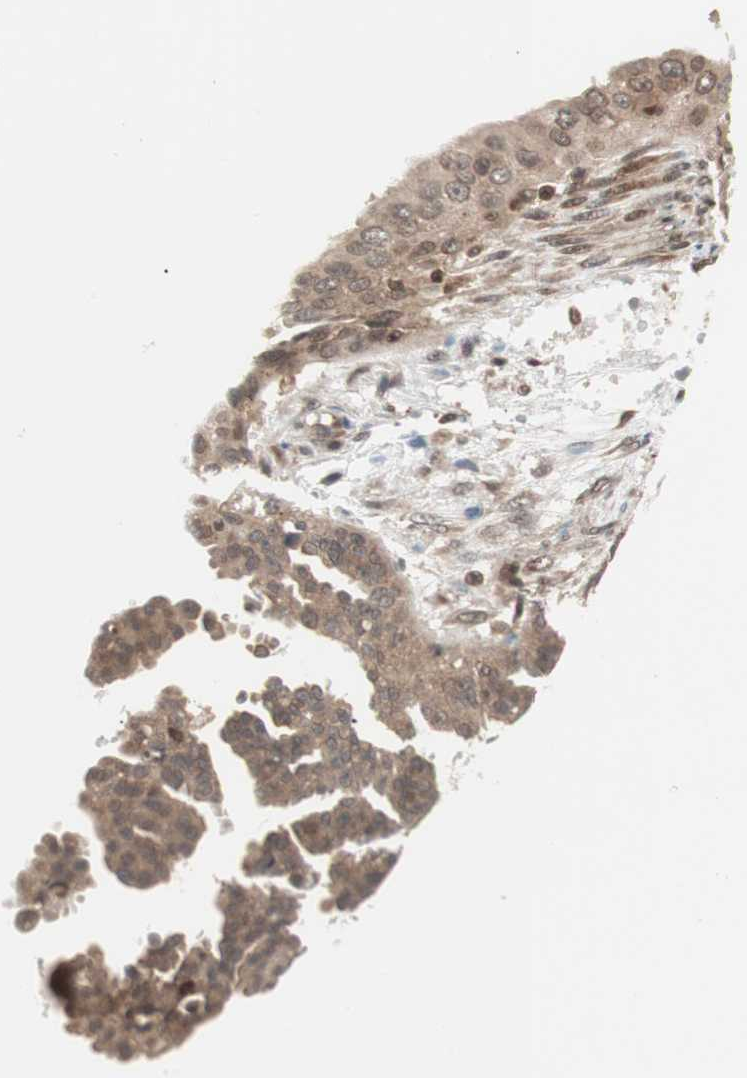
{"staining": {"intensity": "moderate", "quantity": ">75%", "location": "cytoplasmic/membranous"}, "tissue": "ovarian cancer", "cell_type": "Tumor cells", "image_type": "cancer", "snomed": [{"axis": "morphology", "description": "Cystadenocarcinoma, serous, NOS"}, {"axis": "topography", "description": "Ovary"}], "caption": "A high-resolution histopathology image shows immunohistochemistry (IHC) staining of serous cystadenocarcinoma (ovarian), which shows moderate cytoplasmic/membranous staining in about >75% of tumor cells.", "gene": "UBE2I", "patient": {"sex": "female", "age": 58}}